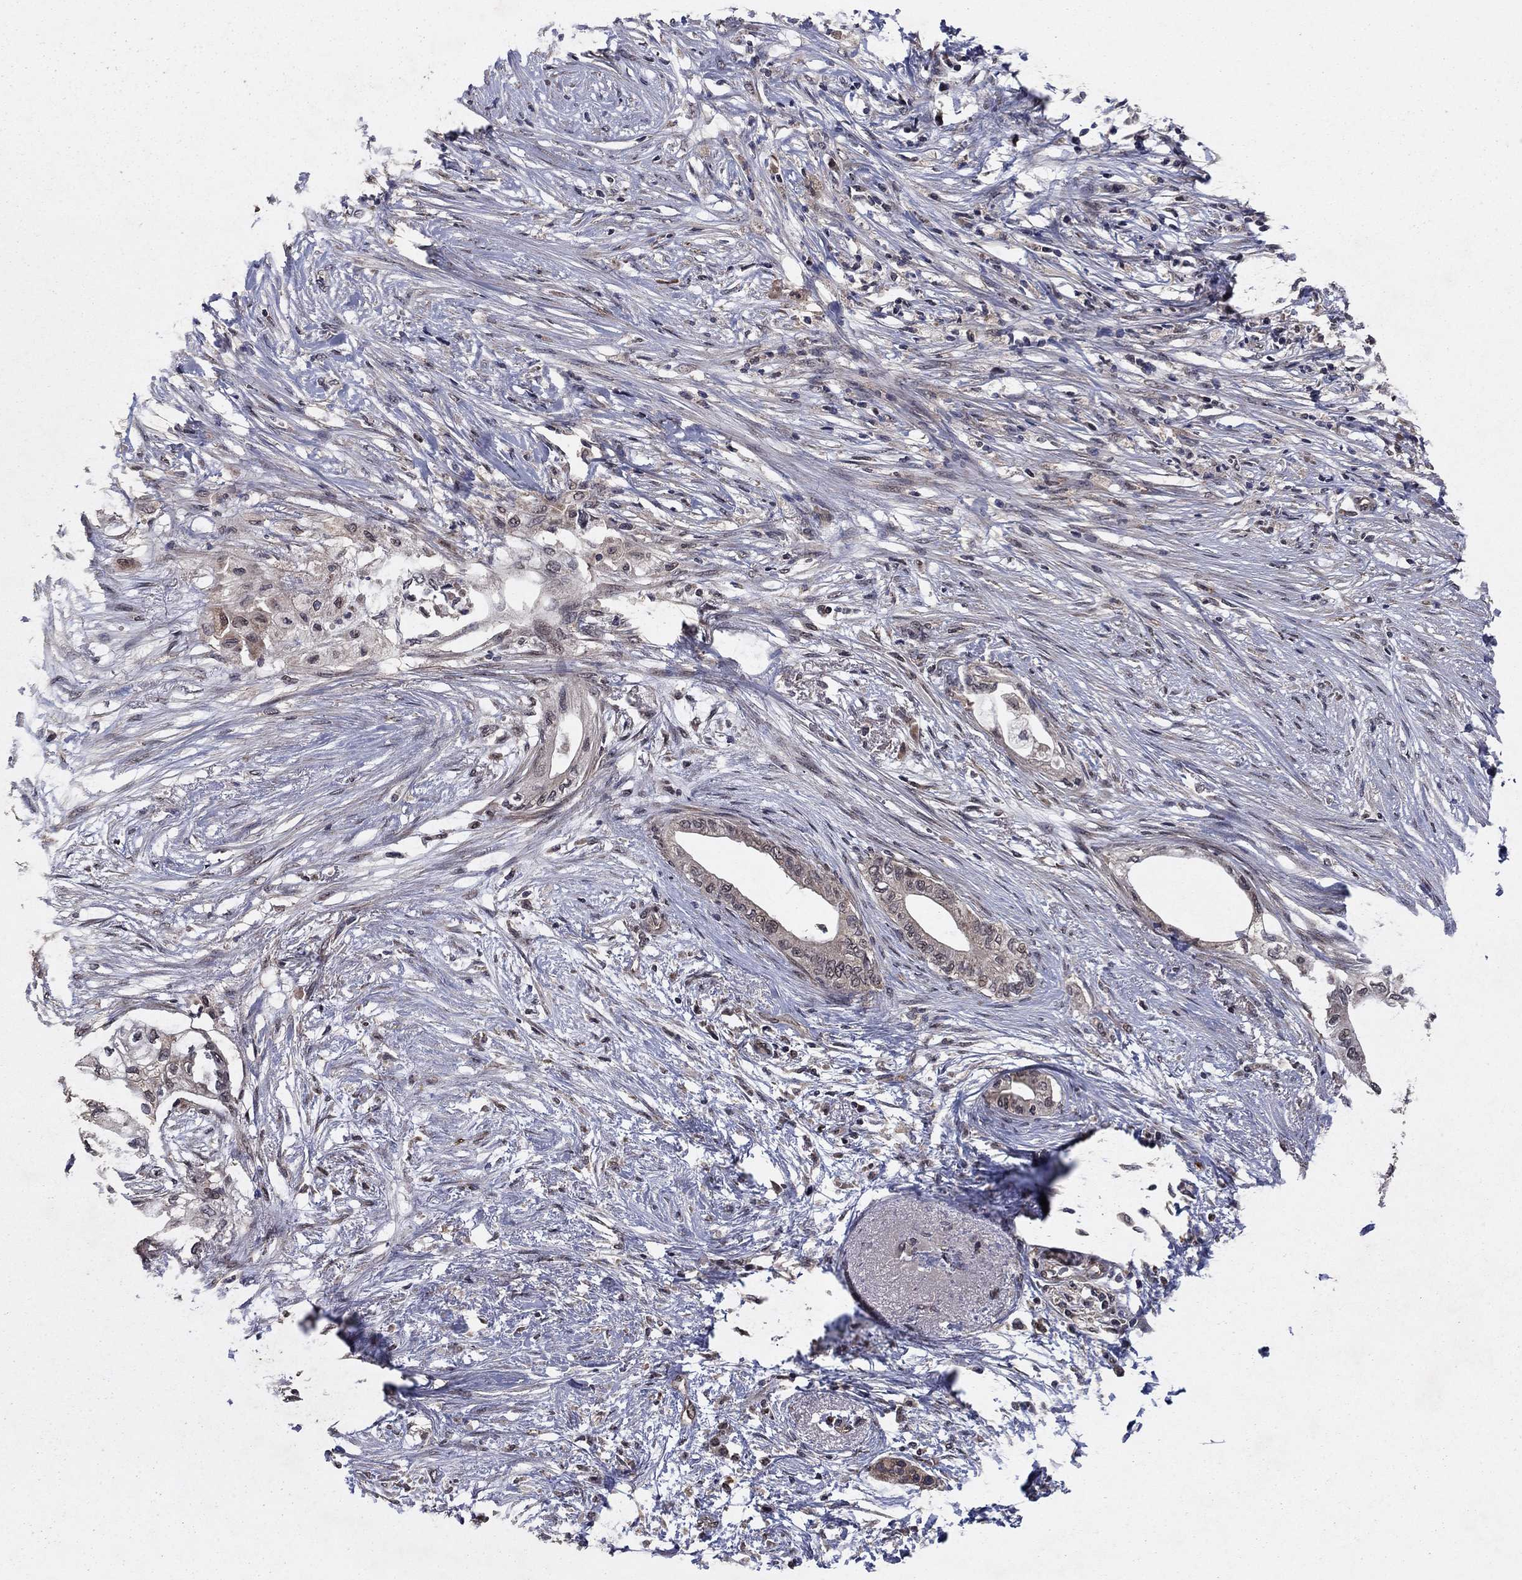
{"staining": {"intensity": "negative", "quantity": "none", "location": "none"}, "tissue": "pancreatic cancer", "cell_type": "Tumor cells", "image_type": "cancer", "snomed": [{"axis": "morphology", "description": "Normal tissue, NOS"}, {"axis": "morphology", "description": "Adenocarcinoma, NOS"}, {"axis": "topography", "description": "Pancreas"}, {"axis": "topography", "description": "Duodenum"}], "caption": "Immunohistochemistry image of neoplastic tissue: pancreatic cancer (adenocarcinoma) stained with DAB (3,3'-diaminobenzidine) reveals no significant protein staining in tumor cells.", "gene": "DHRS1", "patient": {"sex": "female", "age": 60}}